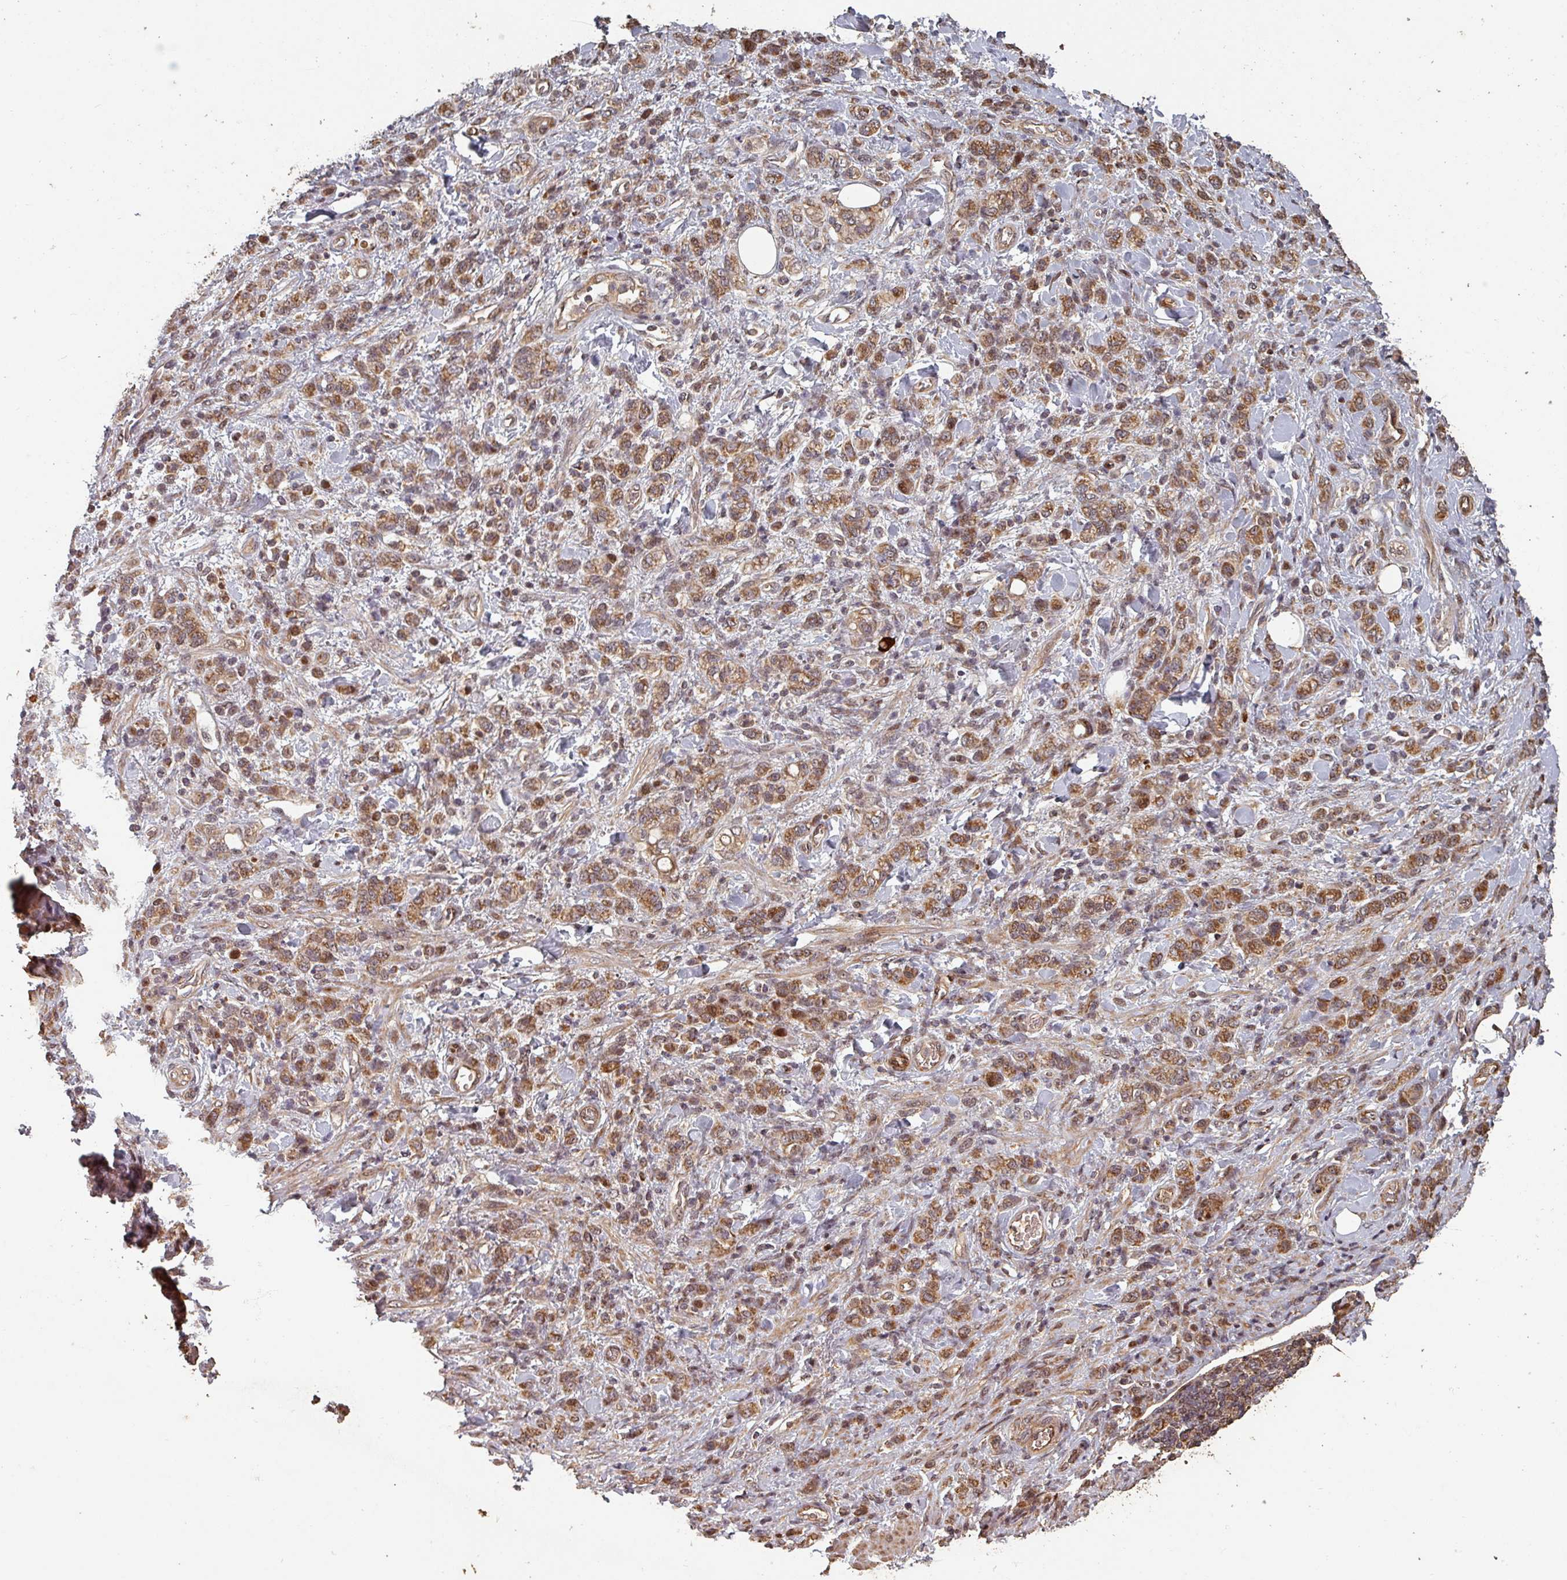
{"staining": {"intensity": "moderate", "quantity": ">75%", "location": "cytoplasmic/membranous"}, "tissue": "stomach cancer", "cell_type": "Tumor cells", "image_type": "cancer", "snomed": [{"axis": "morphology", "description": "Adenocarcinoma, NOS"}, {"axis": "topography", "description": "Stomach"}], "caption": "Brown immunohistochemical staining in human stomach adenocarcinoma reveals moderate cytoplasmic/membranous staining in approximately >75% of tumor cells.", "gene": "EID1", "patient": {"sex": "male", "age": 77}}